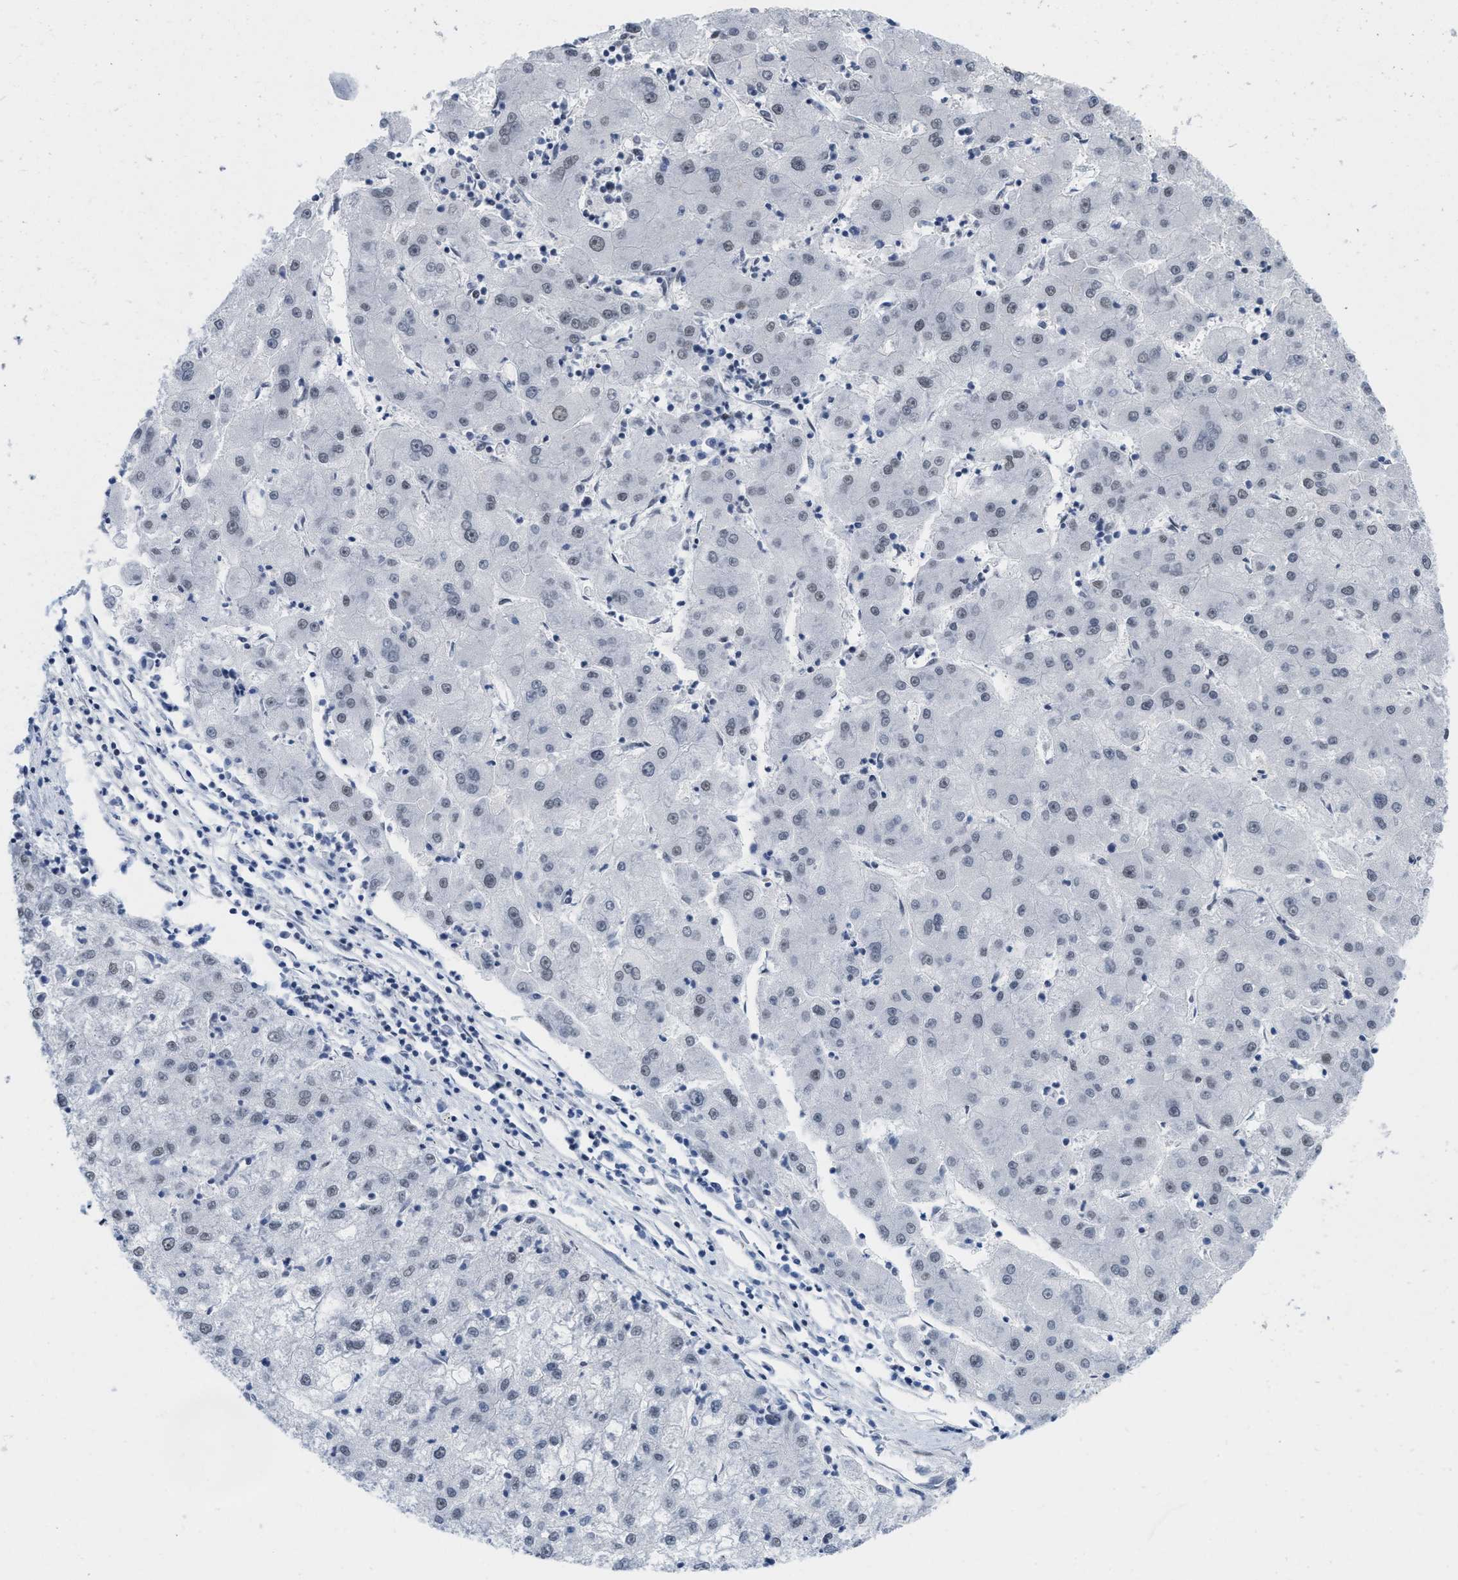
{"staining": {"intensity": "weak", "quantity": "<25%", "location": "nuclear"}, "tissue": "liver cancer", "cell_type": "Tumor cells", "image_type": "cancer", "snomed": [{"axis": "morphology", "description": "Carcinoma, Hepatocellular, NOS"}, {"axis": "topography", "description": "Liver"}], "caption": "This is an IHC micrograph of human liver hepatocellular carcinoma. There is no expression in tumor cells.", "gene": "MIER1", "patient": {"sex": "male", "age": 72}}